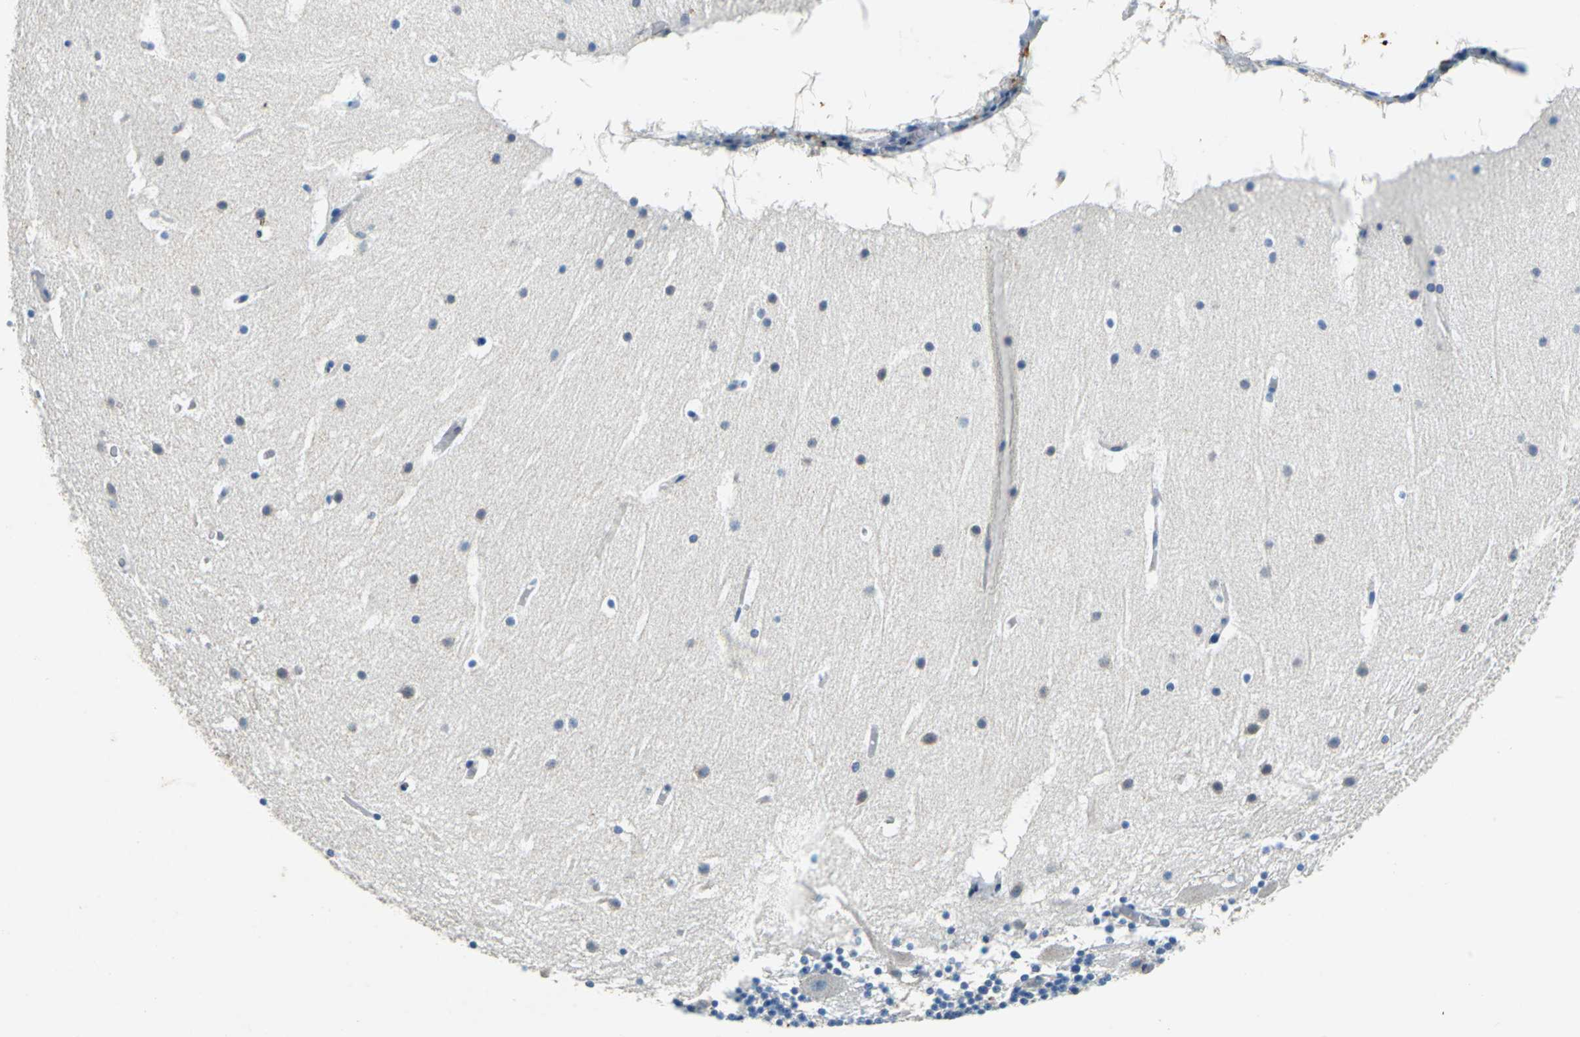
{"staining": {"intensity": "negative", "quantity": "none", "location": "none"}, "tissue": "cerebellum", "cell_type": "Cells in granular layer", "image_type": "normal", "snomed": [{"axis": "morphology", "description": "Normal tissue, NOS"}, {"axis": "topography", "description": "Cerebellum"}], "caption": "Cells in granular layer are negative for brown protein staining in normal cerebellum. The staining was performed using DAB (3,3'-diaminobenzidine) to visualize the protein expression in brown, while the nuclei were stained in blue with hematoxylin (Magnification: 20x).", "gene": "TEX264", "patient": {"sex": "male", "age": 45}}